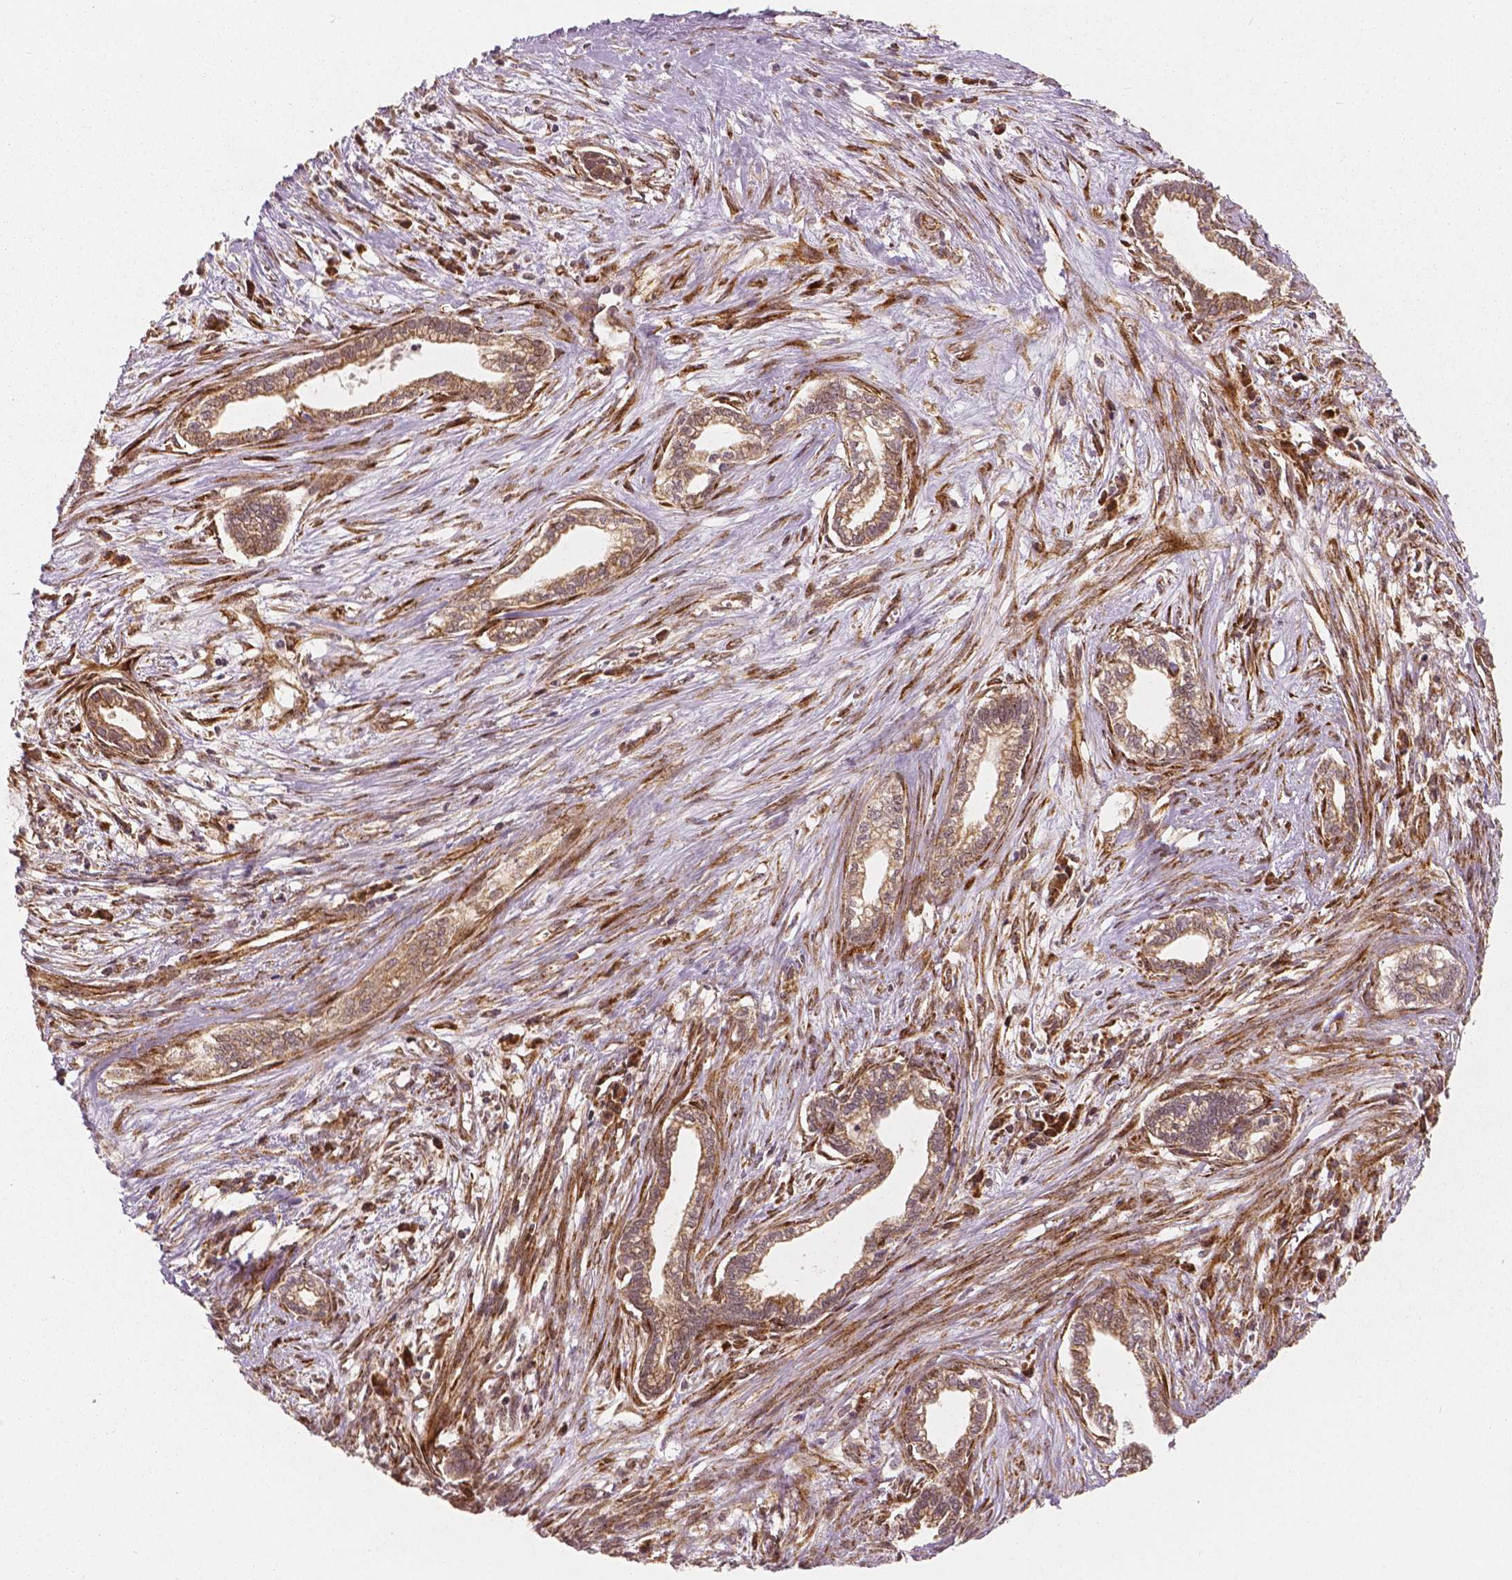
{"staining": {"intensity": "moderate", "quantity": ">75%", "location": "cytoplasmic/membranous"}, "tissue": "cervical cancer", "cell_type": "Tumor cells", "image_type": "cancer", "snomed": [{"axis": "morphology", "description": "Adenocarcinoma, NOS"}, {"axis": "topography", "description": "Cervix"}], "caption": "Tumor cells reveal medium levels of moderate cytoplasmic/membranous staining in approximately >75% of cells in cervical cancer (adenocarcinoma). The staining is performed using DAB (3,3'-diaminobenzidine) brown chromogen to label protein expression. The nuclei are counter-stained blue using hematoxylin.", "gene": "PGAM5", "patient": {"sex": "female", "age": 62}}